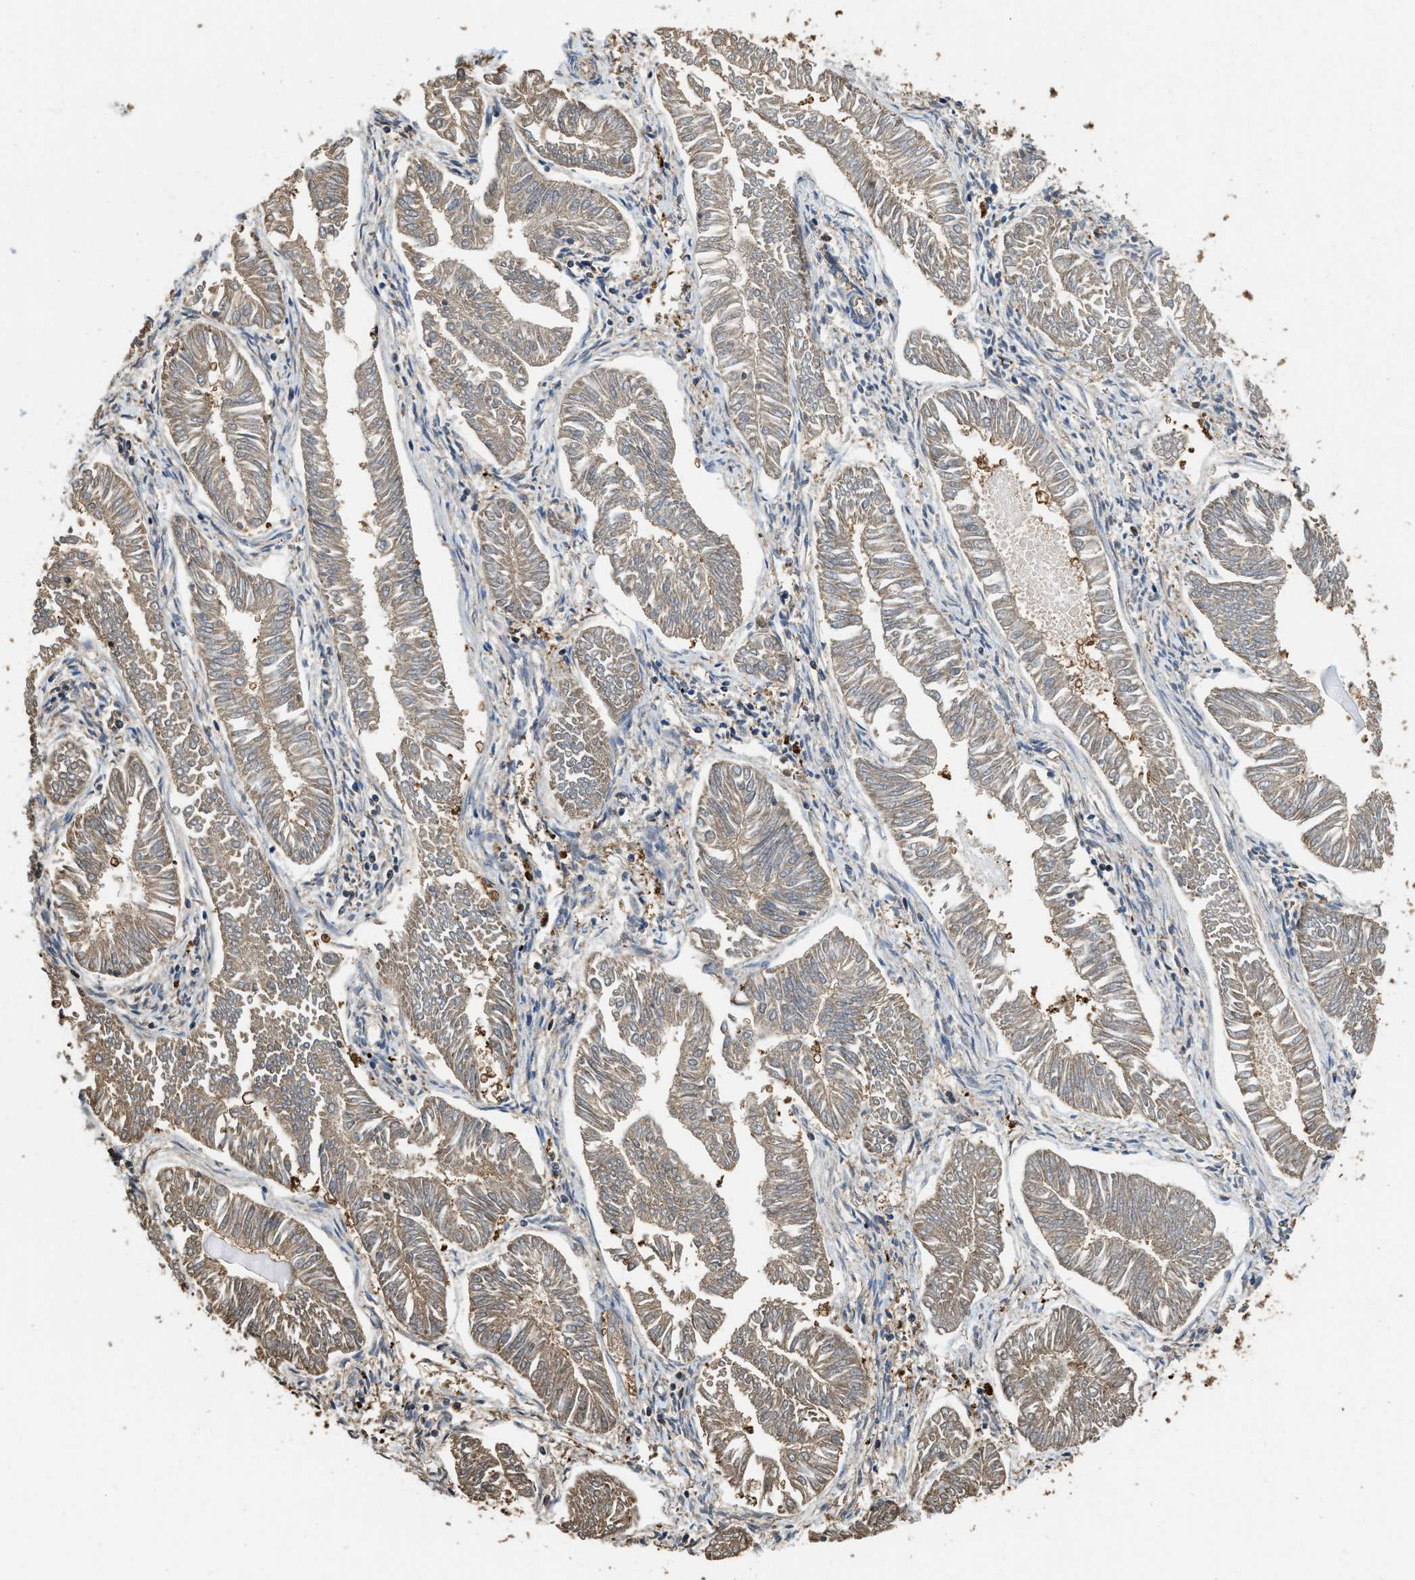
{"staining": {"intensity": "weak", "quantity": ">75%", "location": "cytoplasmic/membranous"}, "tissue": "endometrial cancer", "cell_type": "Tumor cells", "image_type": "cancer", "snomed": [{"axis": "morphology", "description": "Adenocarcinoma, NOS"}, {"axis": "topography", "description": "Endometrium"}], "caption": "High-power microscopy captured an immunohistochemistry photomicrograph of endometrial cancer (adenocarcinoma), revealing weak cytoplasmic/membranous positivity in about >75% of tumor cells.", "gene": "GAPDH", "patient": {"sex": "female", "age": 53}}